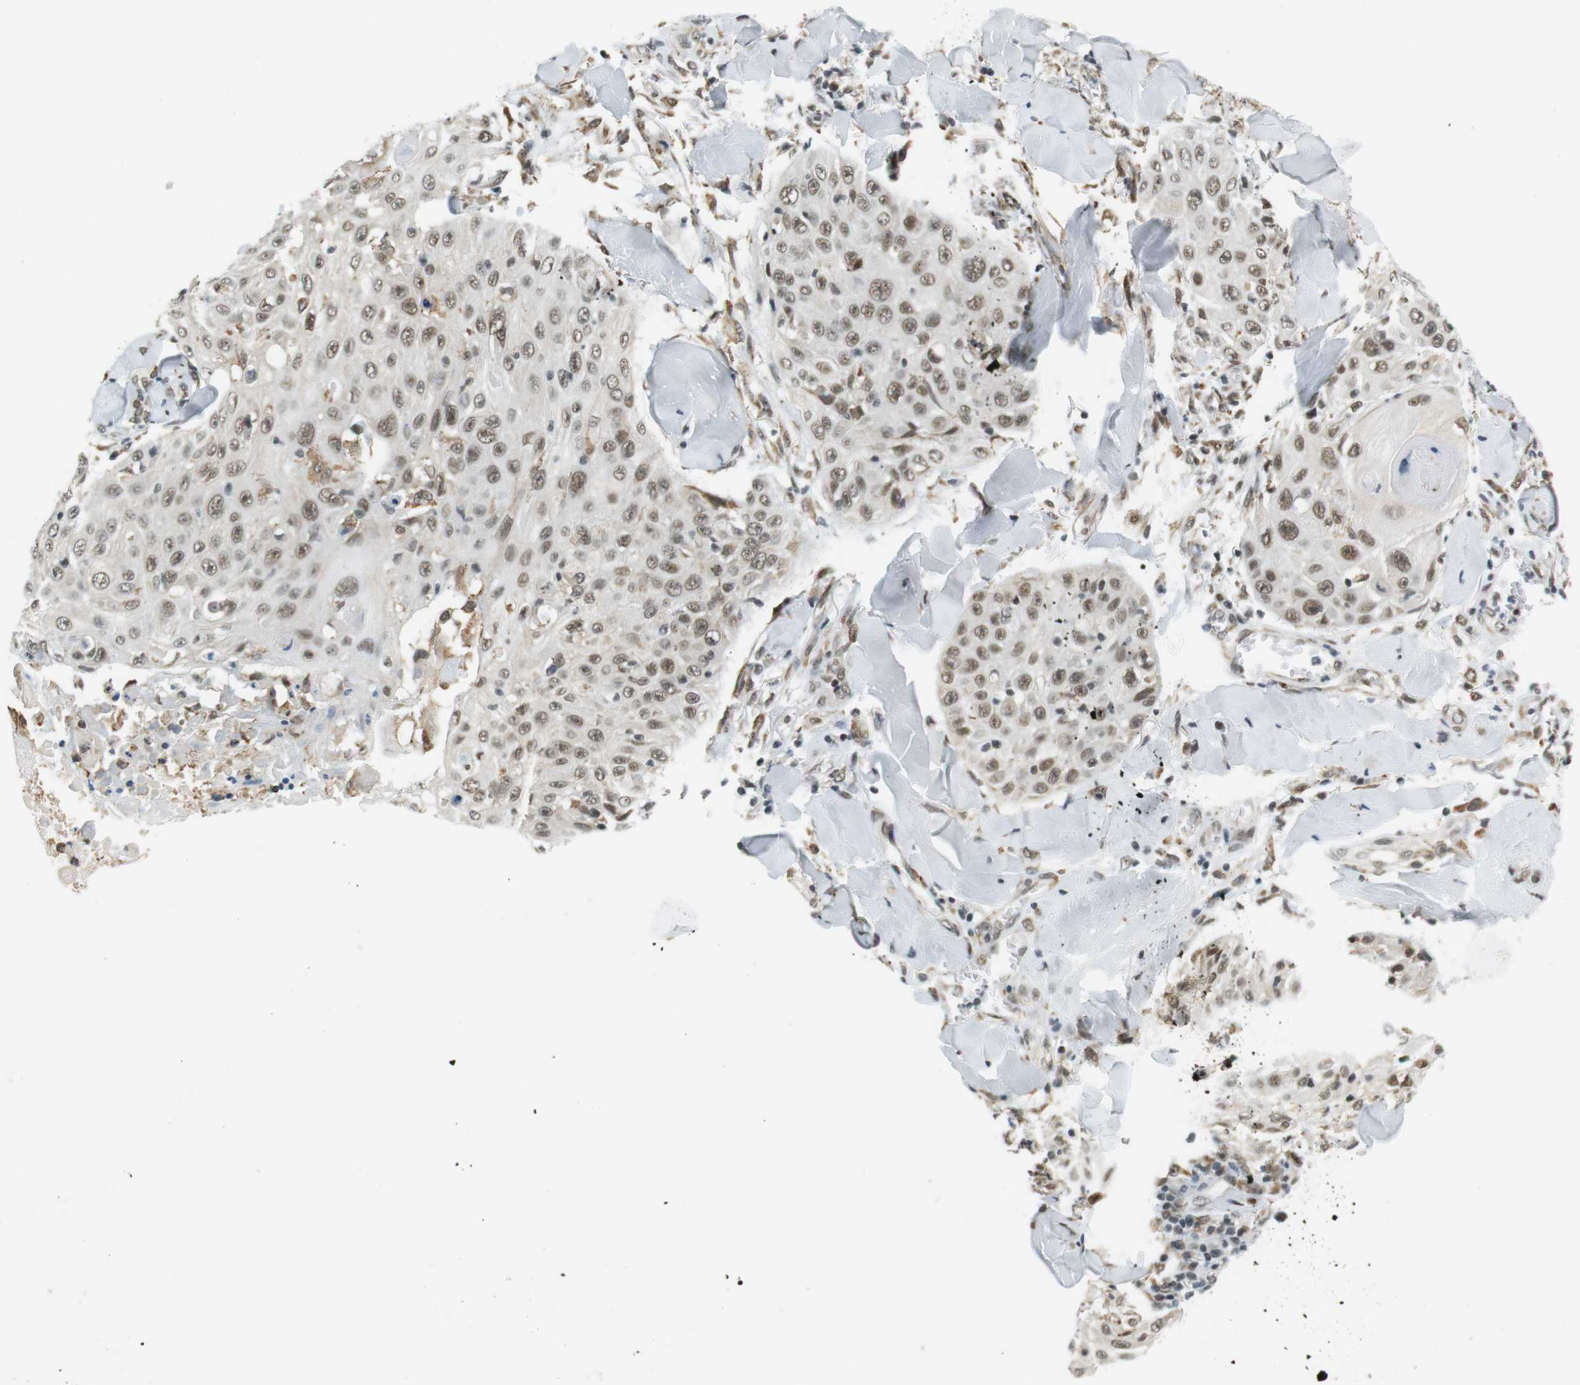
{"staining": {"intensity": "moderate", "quantity": ">75%", "location": "nuclear"}, "tissue": "skin cancer", "cell_type": "Tumor cells", "image_type": "cancer", "snomed": [{"axis": "morphology", "description": "Squamous cell carcinoma, NOS"}, {"axis": "topography", "description": "Skin"}], "caption": "Immunohistochemical staining of human squamous cell carcinoma (skin) exhibits medium levels of moderate nuclear staining in about >75% of tumor cells. The protein of interest is shown in brown color, while the nuclei are stained blue.", "gene": "RNF38", "patient": {"sex": "male", "age": 86}}